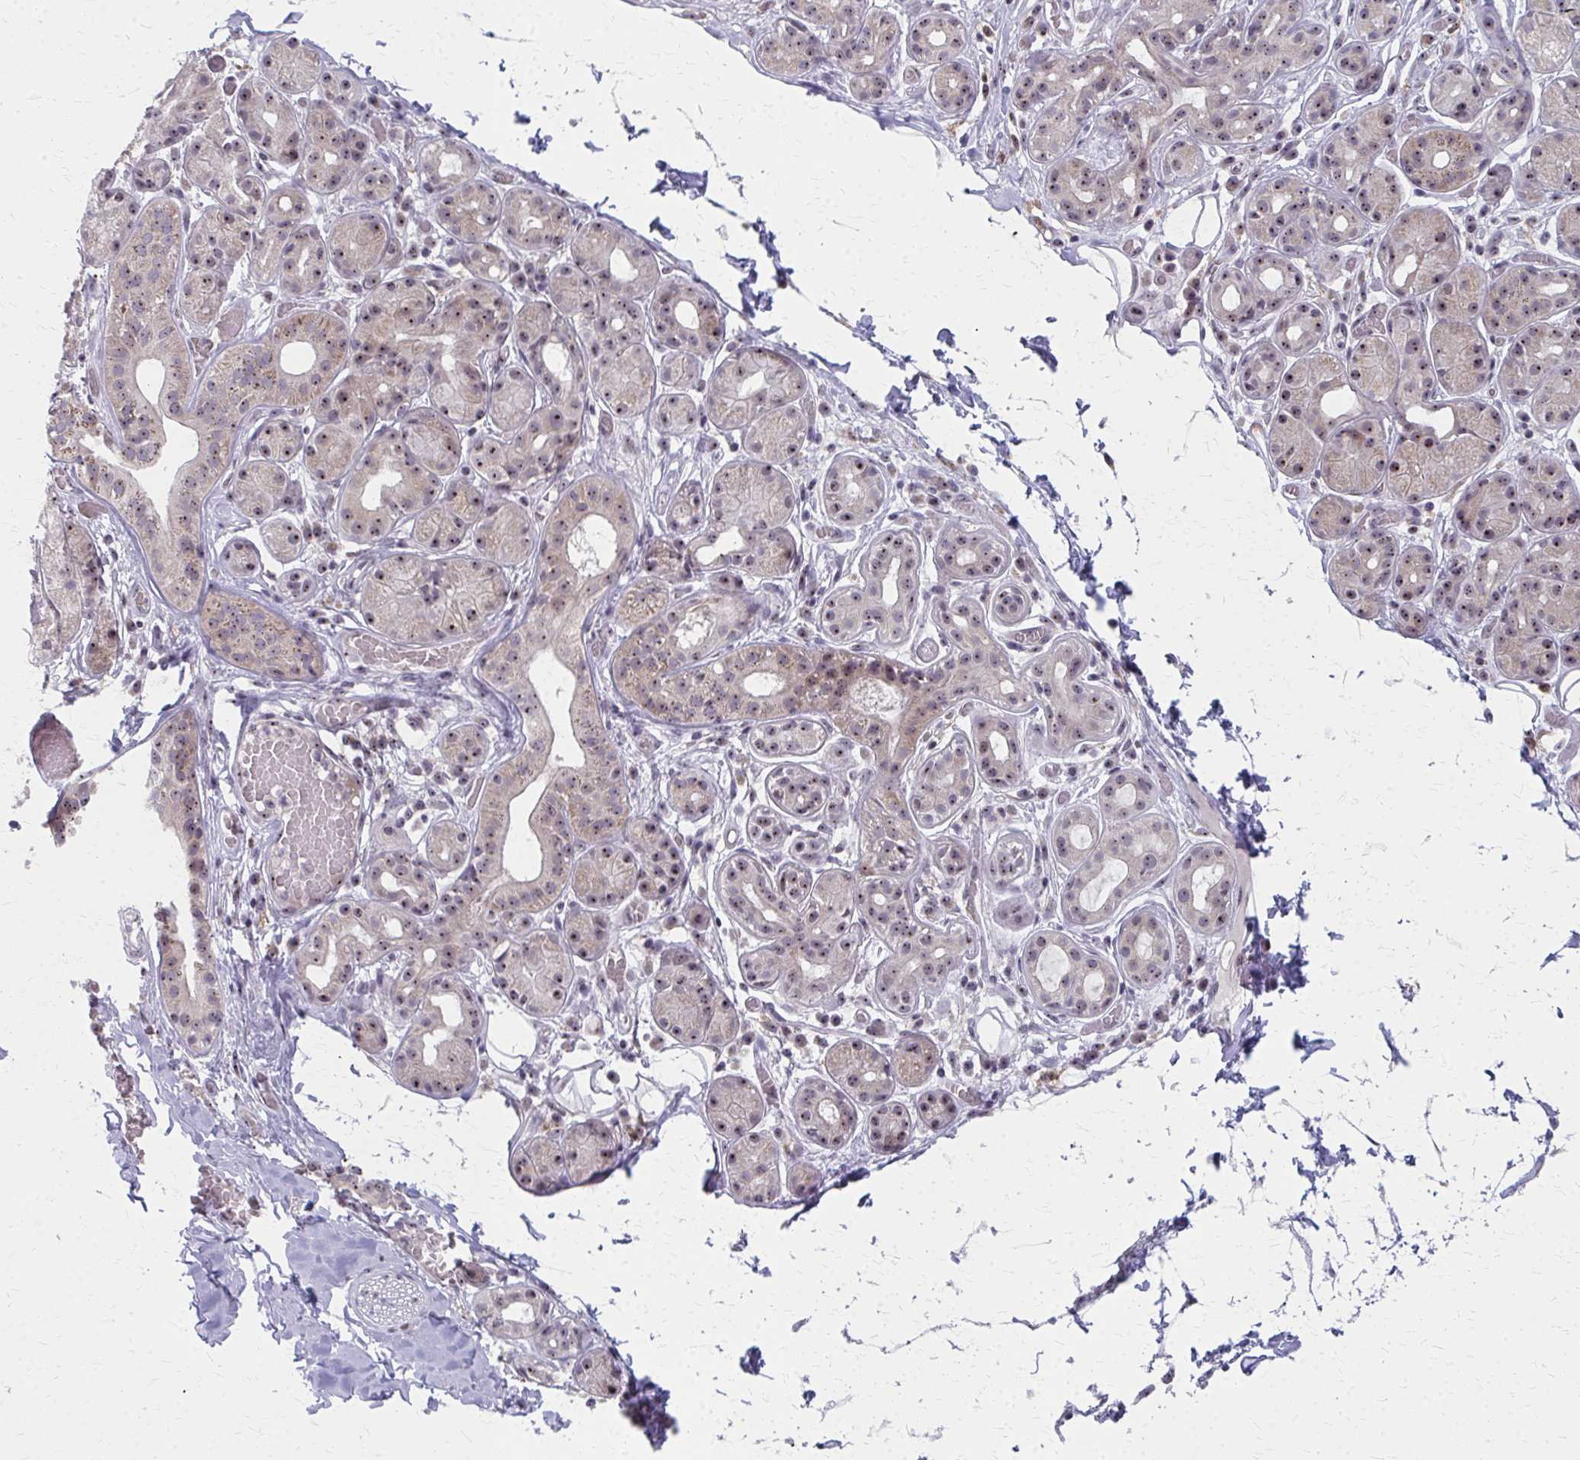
{"staining": {"intensity": "weak", "quantity": "25%-75%", "location": "nuclear"}, "tissue": "salivary gland", "cell_type": "Glandular cells", "image_type": "normal", "snomed": [{"axis": "morphology", "description": "Normal tissue, NOS"}, {"axis": "topography", "description": "Salivary gland"}, {"axis": "topography", "description": "Peripheral nerve tissue"}], "caption": "Benign salivary gland exhibits weak nuclear positivity in approximately 25%-75% of glandular cells, visualized by immunohistochemistry. (DAB = brown stain, brightfield microscopy at high magnification).", "gene": "NUDT16", "patient": {"sex": "male", "age": 71}}